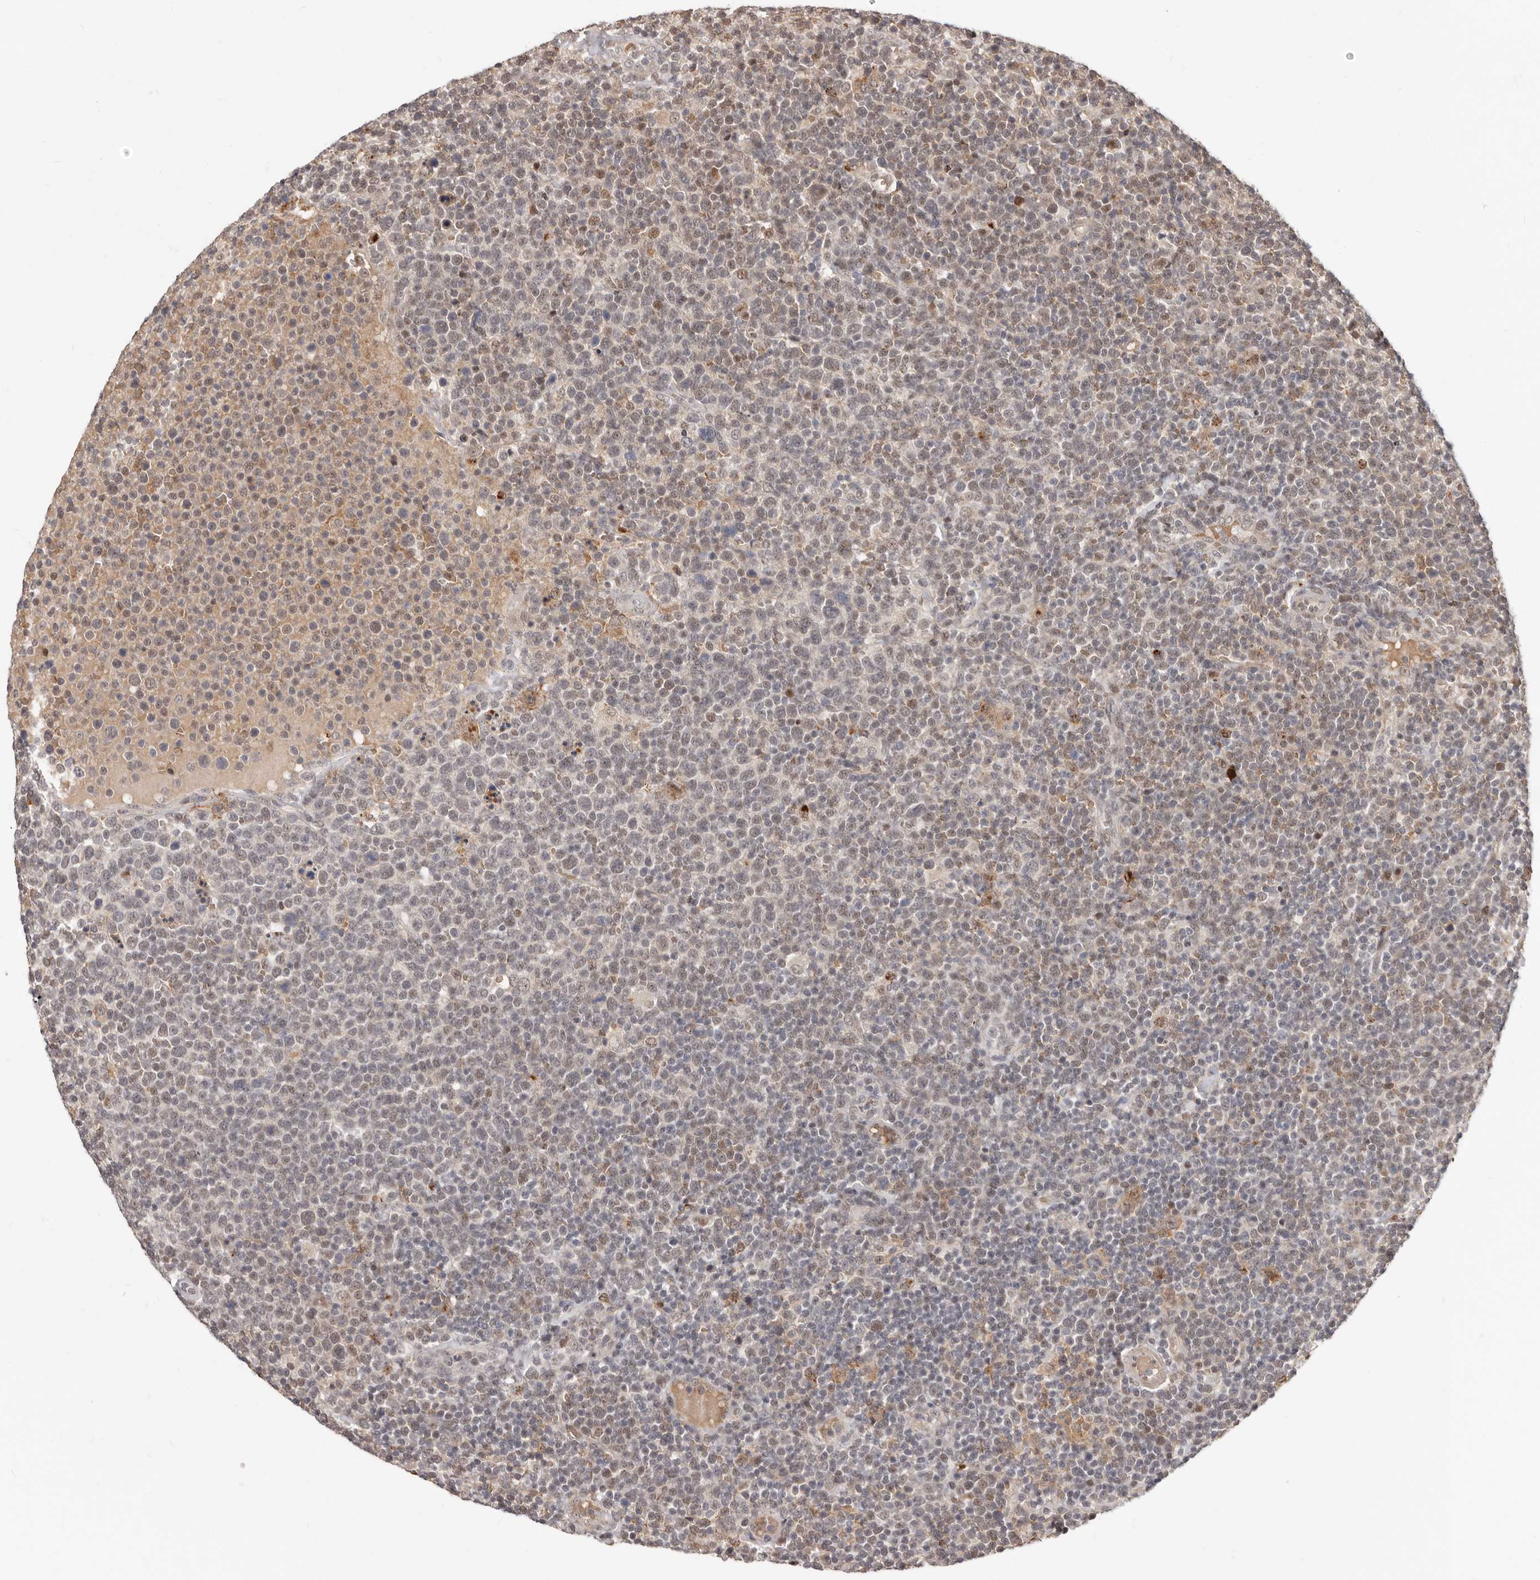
{"staining": {"intensity": "weak", "quantity": "25%-75%", "location": "nuclear"}, "tissue": "lymphoma", "cell_type": "Tumor cells", "image_type": "cancer", "snomed": [{"axis": "morphology", "description": "Malignant lymphoma, non-Hodgkin's type, High grade"}, {"axis": "topography", "description": "Lymph node"}], "caption": "High-grade malignant lymphoma, non-Hodgkin's type stained for a protein (brown) displays weak nuclear positive positivity in approximately 25%-75% of tumor cells.", "gene": "NCOA3", "patient": {"sex": "male", "age": 61}}